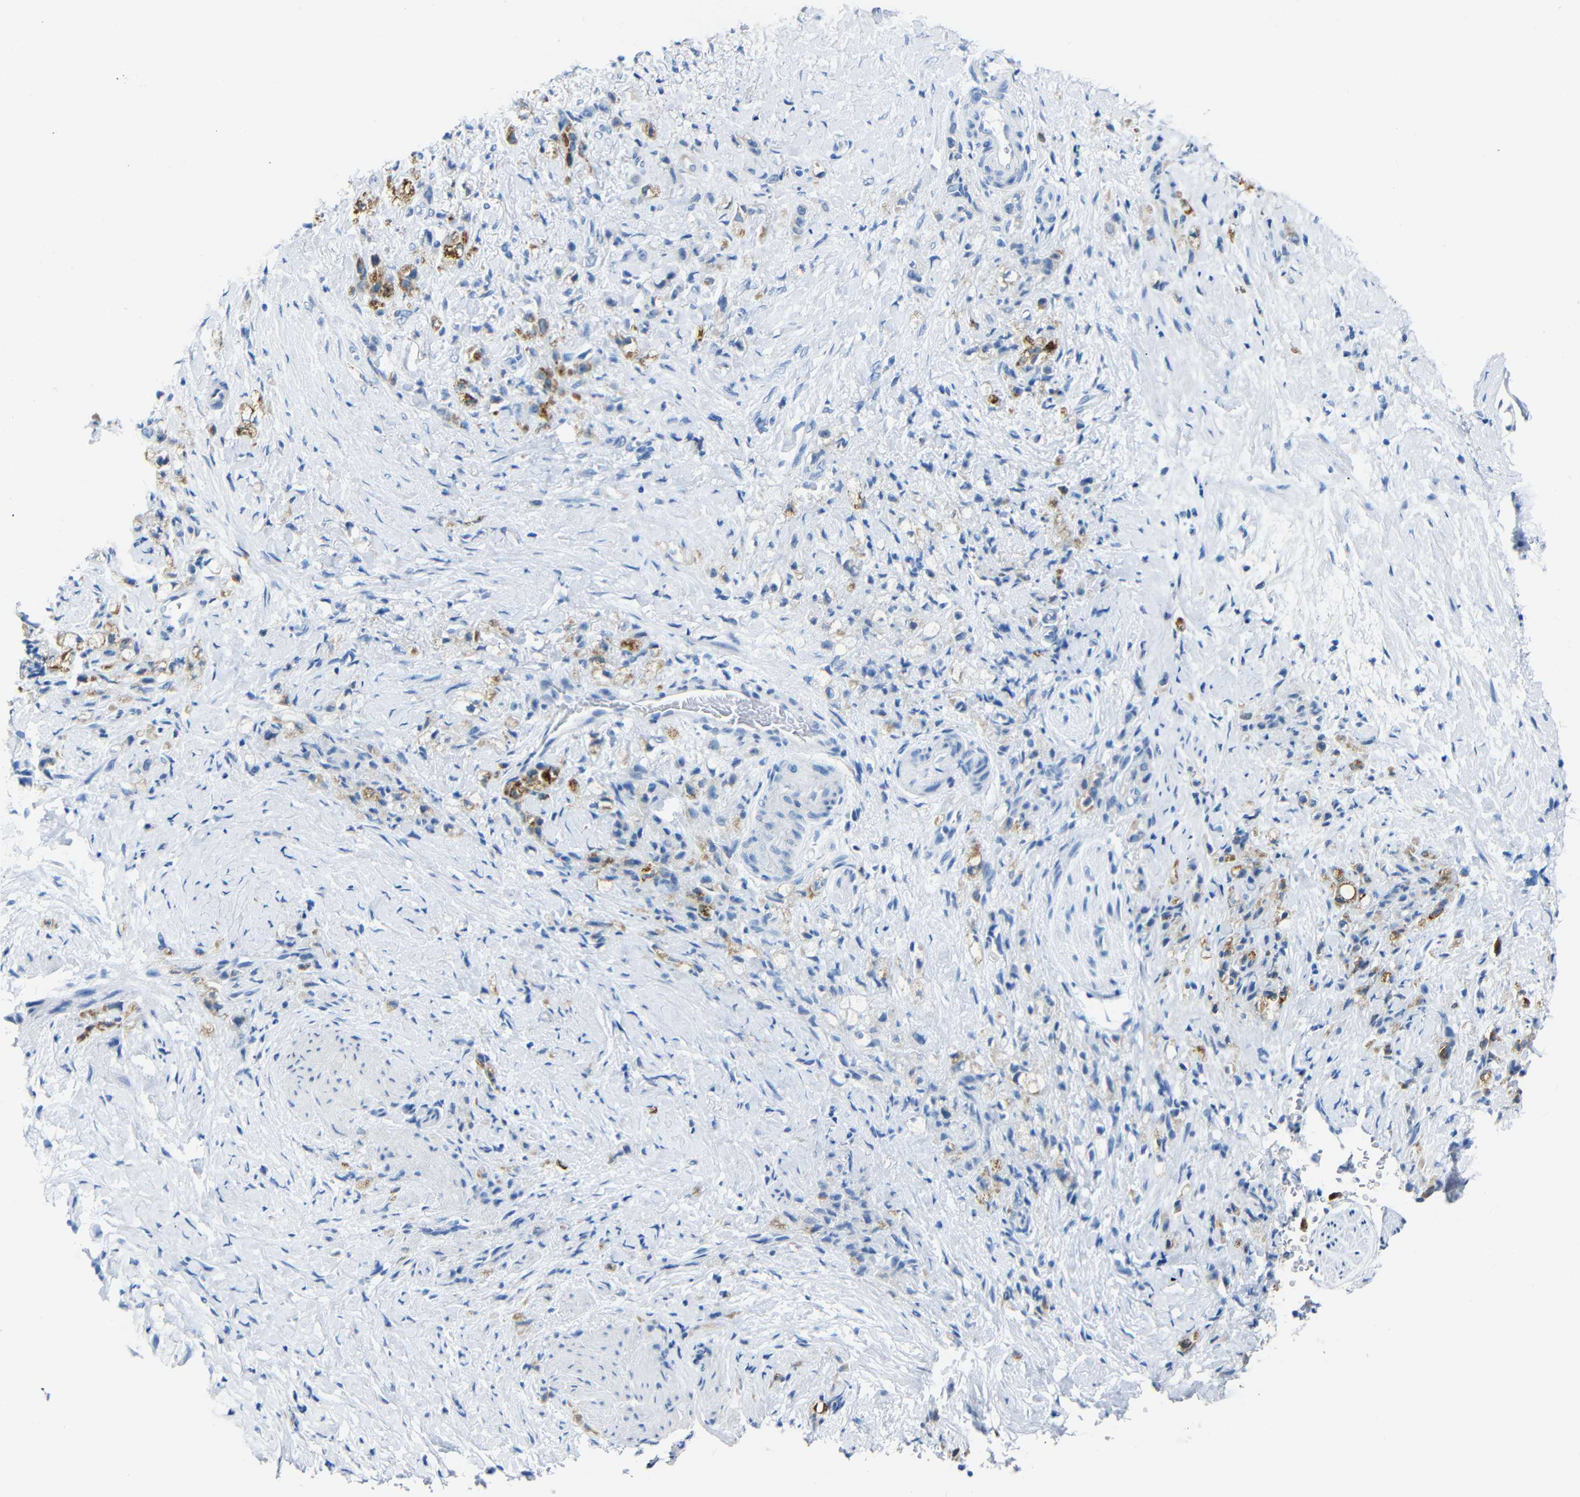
{"staining": {"intensity": "moderate", "quantity": ">75%", "location": "cytoplasmic/membranous"}, "tissue": "stomach cancer", "cell_type": "Tumor cells", "image_type": "cancer", "snomed": [{"axis": "morphology", "description": "Adenocarcinoma, NOS"}, {"axis": "topography", "description": "Stomach"}], "caption": "Human stomach adenocarcinoma stained for a protein (brown) demonstrates moderate cytoplasmic/membranous positive positivity in about >75% of tumor cells.", "gene": "C15orf48", "patient": {"sex": "male", "age": 82}}